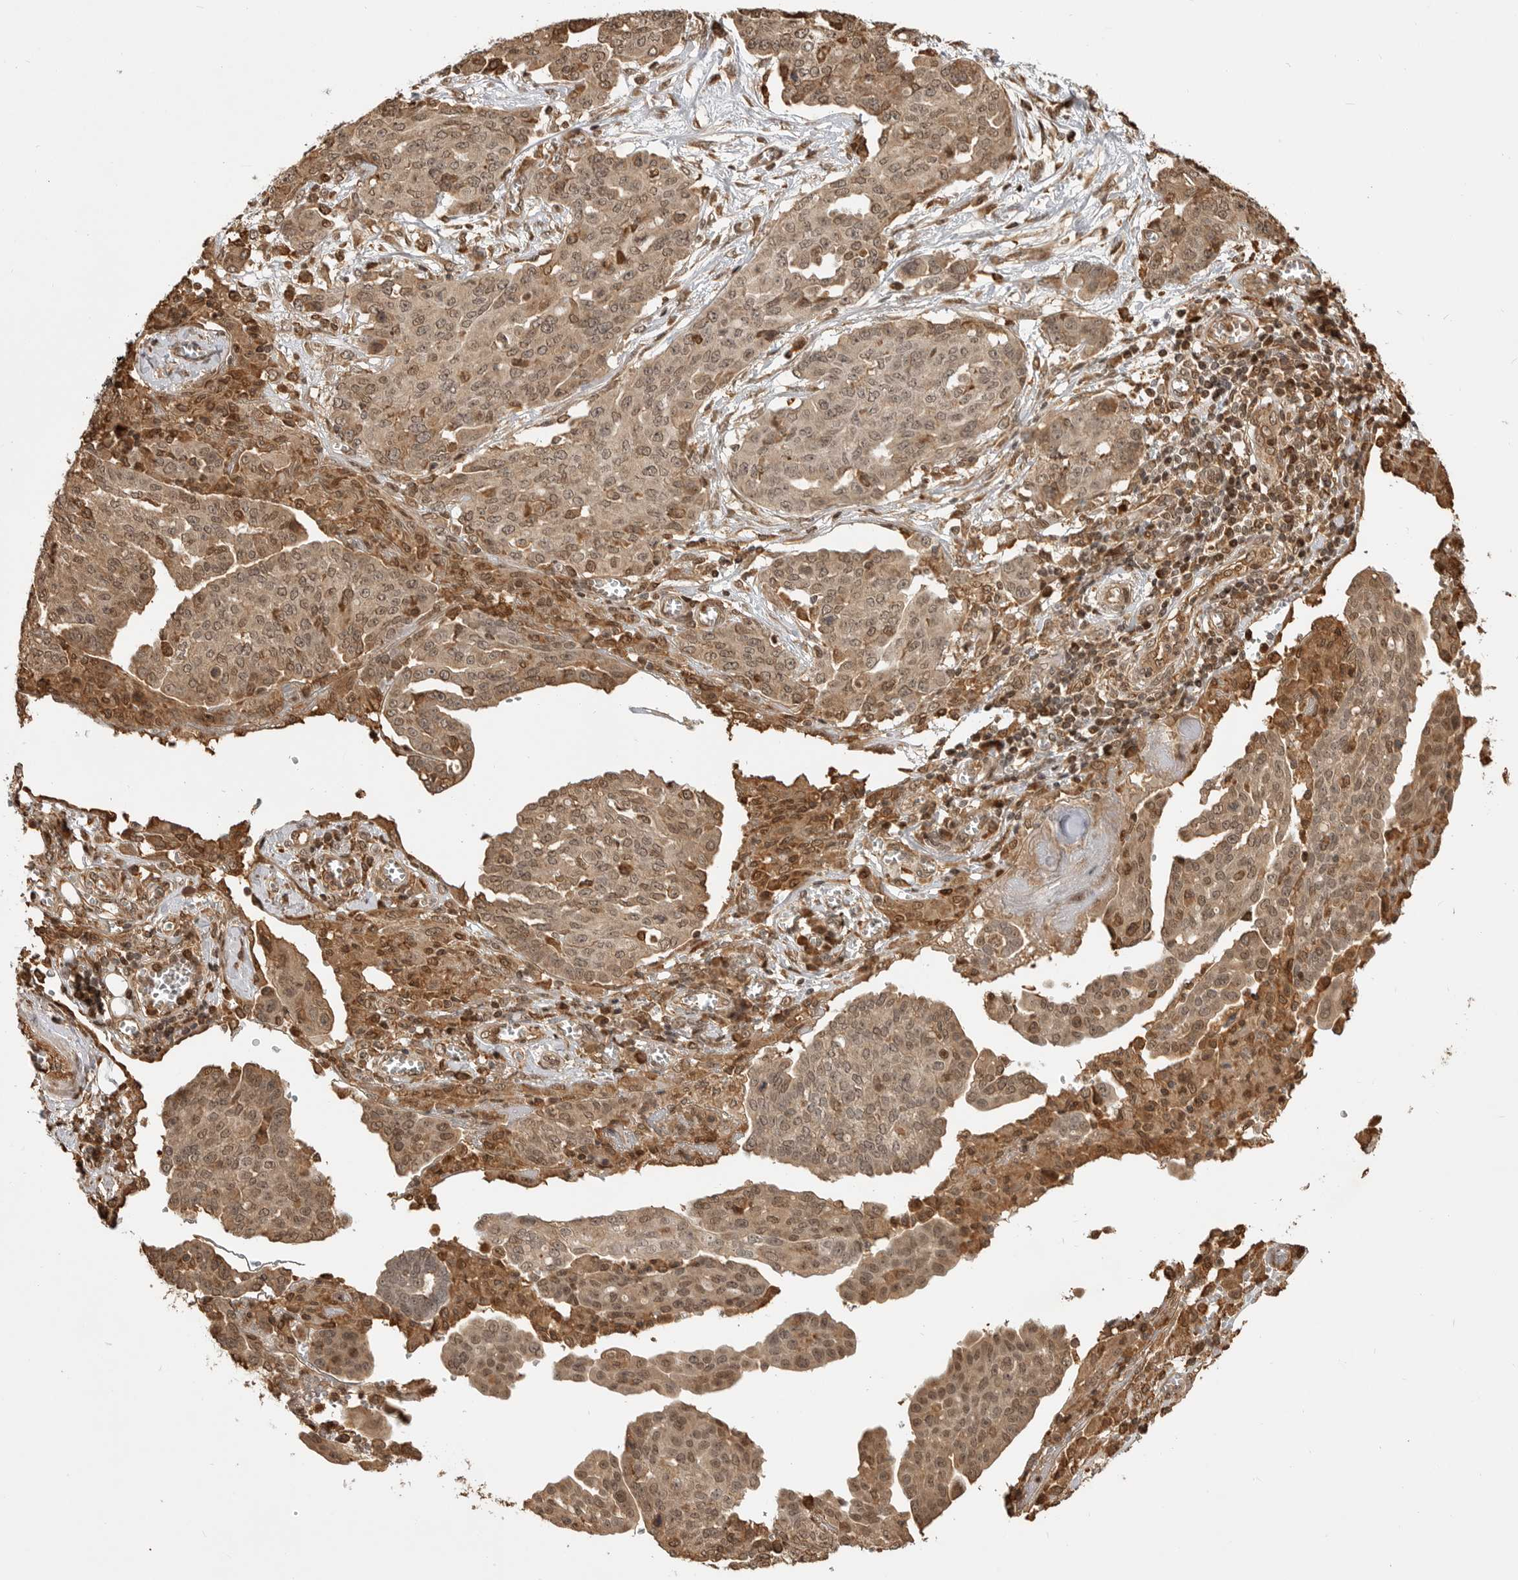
{"staining": {"intensity": "moderate", "quantity": ">75%", "location": "cytoplasmic/membranous,nuclear"}, "tissue": "ovarian cancer", "cell_type": "Tumor cells", "image_type": "cancer", "snomed": [{"axis": "morphology", "description": "Cystadenocarcinoma, serous, NOS"}, {"axis": "topography", "description": "Soft tissue"}, {"axis": "topography", "description": "Ovary"}], "caption": "Serous cystadenocarcinoma (ovarian) stained with a protein marker shows moderate staining in tumor cells.", "gene": "BMP2K", "patient": {"sex": "female", "age": 57}}